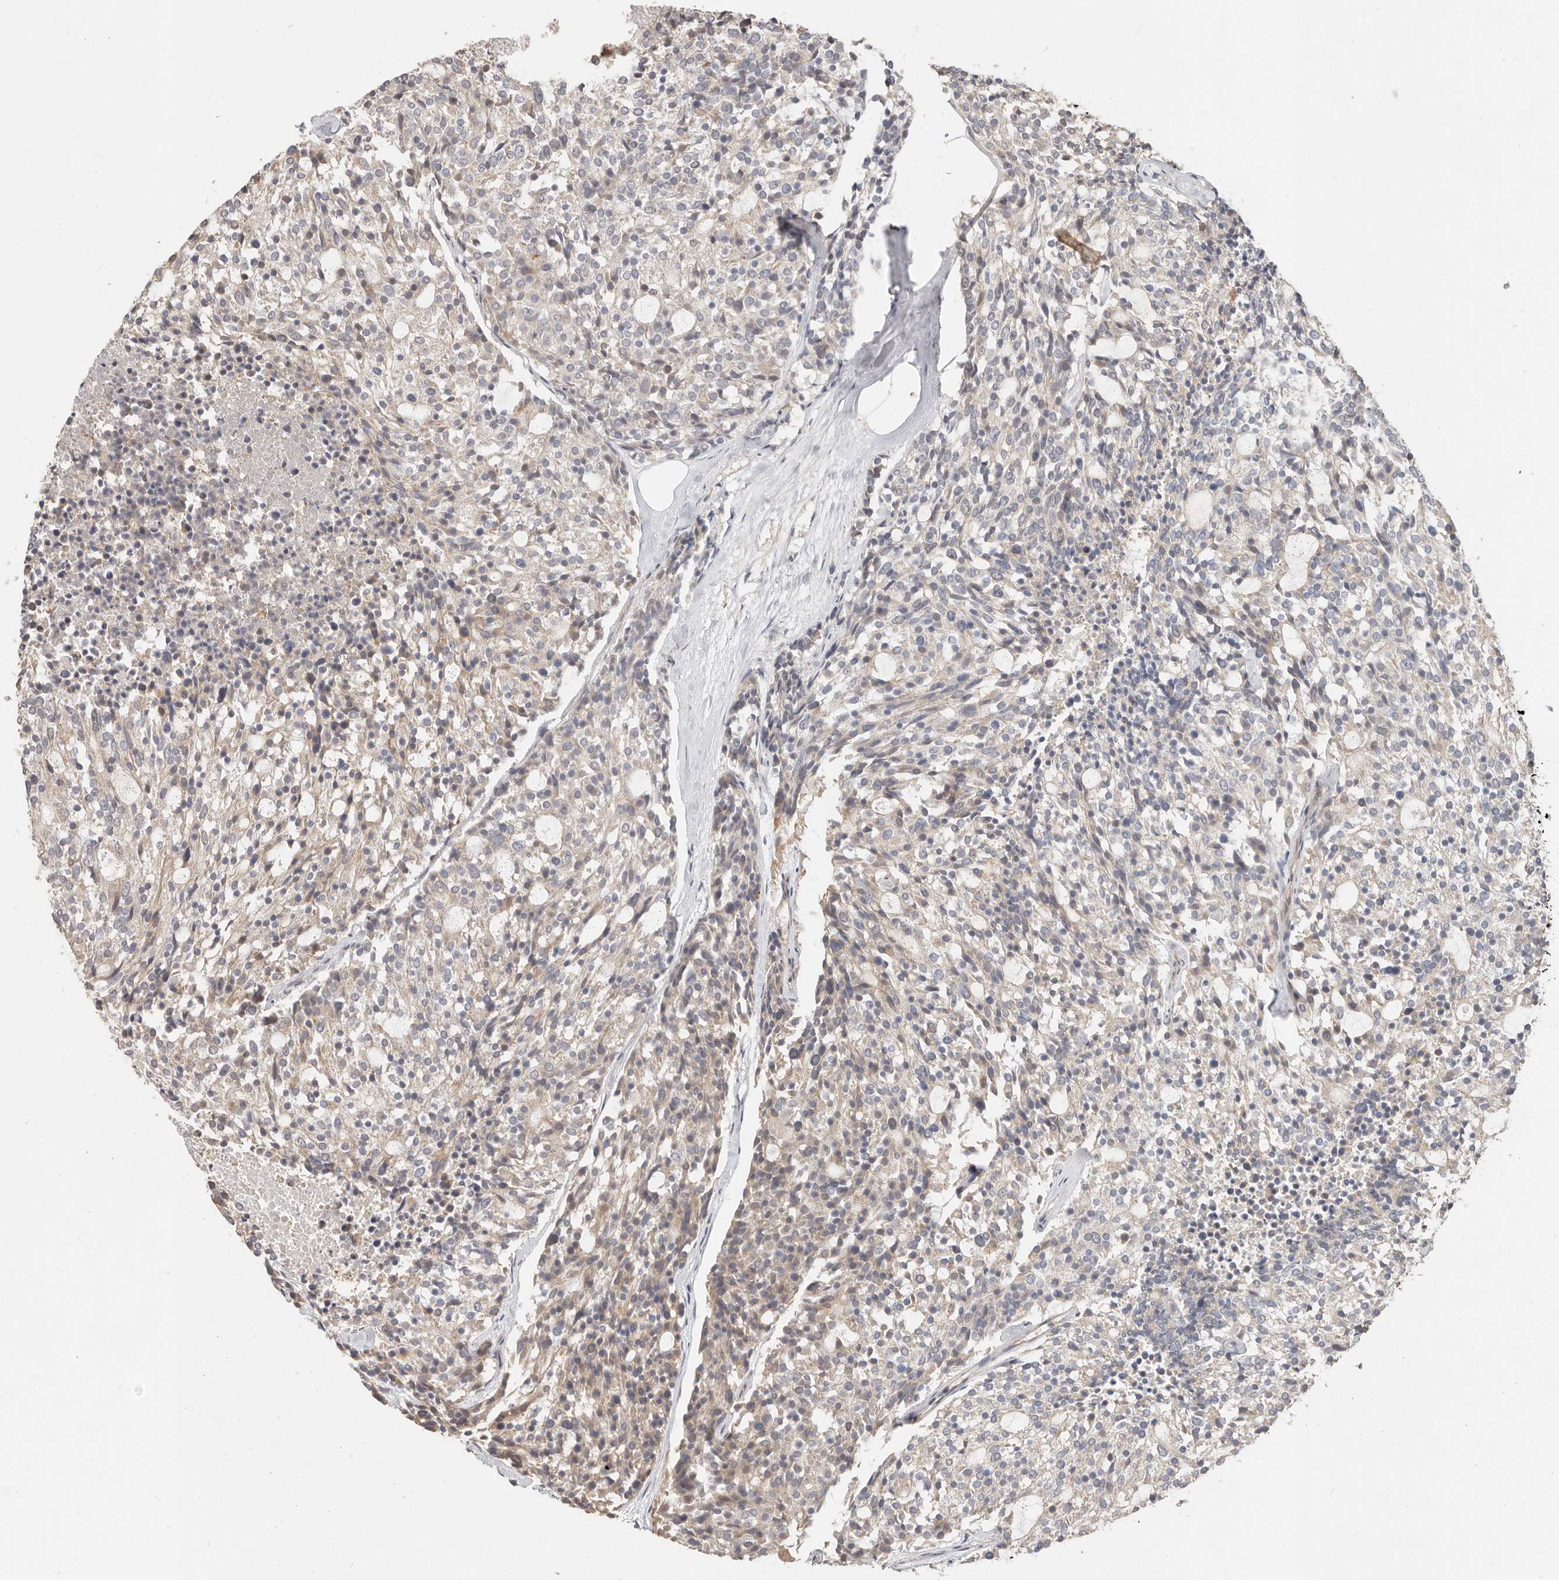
{"staining": {"intensity": "negative", "quantity": "none", "location": "none"}, "tissue": "carcinoid", "cell_type": "Tumor cells", "image_type": "cancer", "snomed": [{"axis": "morphology", "description": "Carcinoid, malignant, NOS"}, {"axis": "topography", "description": "Pancreas"}], "caption": "Immunohistochemistry (IHC) histopathology image of neoplastic tissue: carcinoid stained with DAB (3,3'-diaminobenzidine) displays no significant protein staining in tumor cells.", "gene": "MTFR2", "patient": {"sex": "female", "age": 54}}